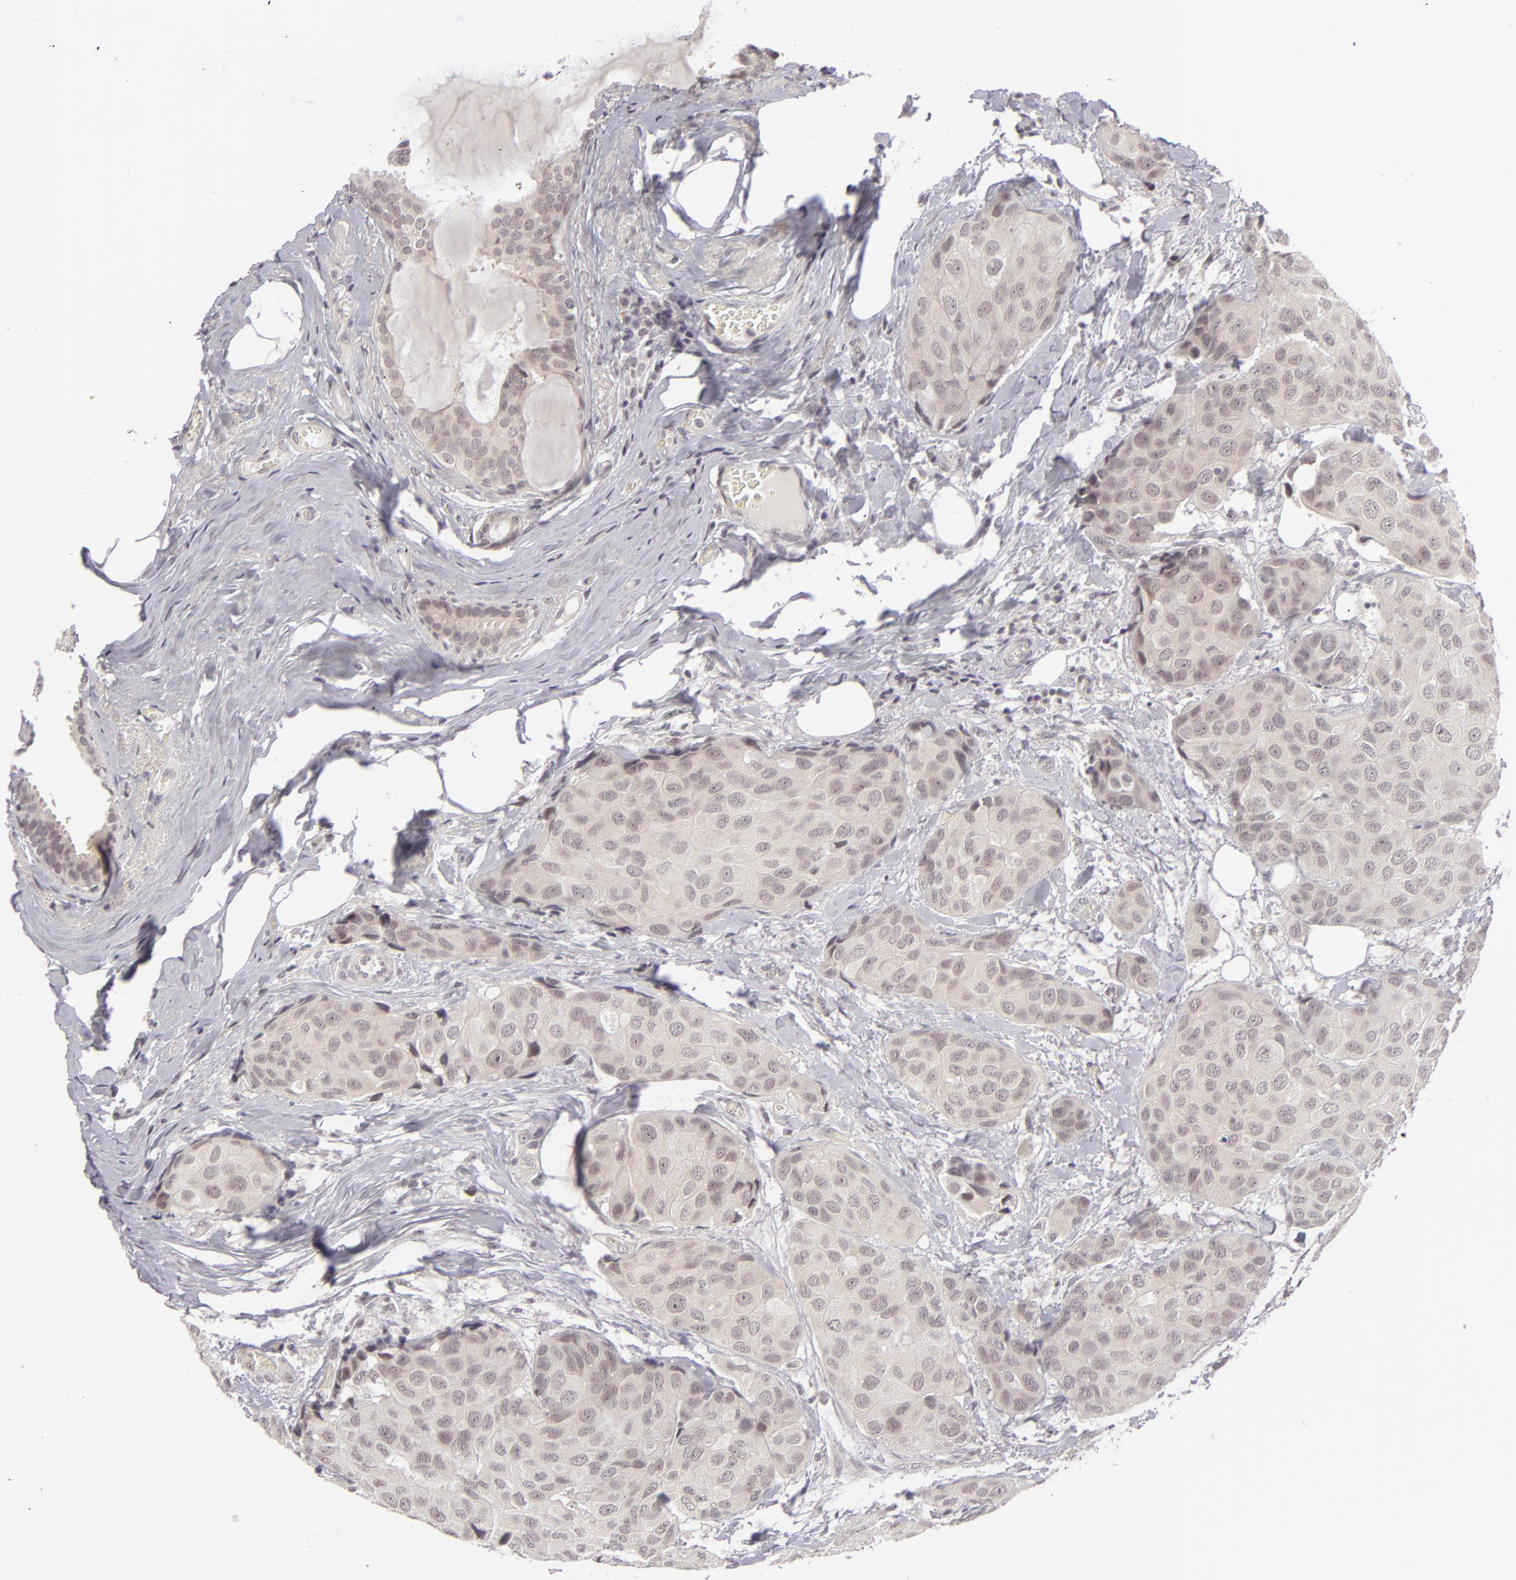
{"staining": {"intensity": "weak", "quantity": ">75%", "location": "cytoplasmic/membranous"}, "tissue": "breast cancer", "cell_type": "Tumor cells", "image_type": "cancer", "snomed": [{"axis": "morphology", "description": "Duct carcinoma"}, {"axis": "topography", "description": "Breast"}], "caption": "Breast cancer was stained to show a protein in brown. There is low levels of weak cytoplasmic/membranous staining in approximately >75% of tumor cells. (DAB (3,3'-diaminobenzidine) IHC, brown staining for protein, blue staining for nuclei).", "gene": "DLG3", "patient": {"sex": "female", "age": 68}}